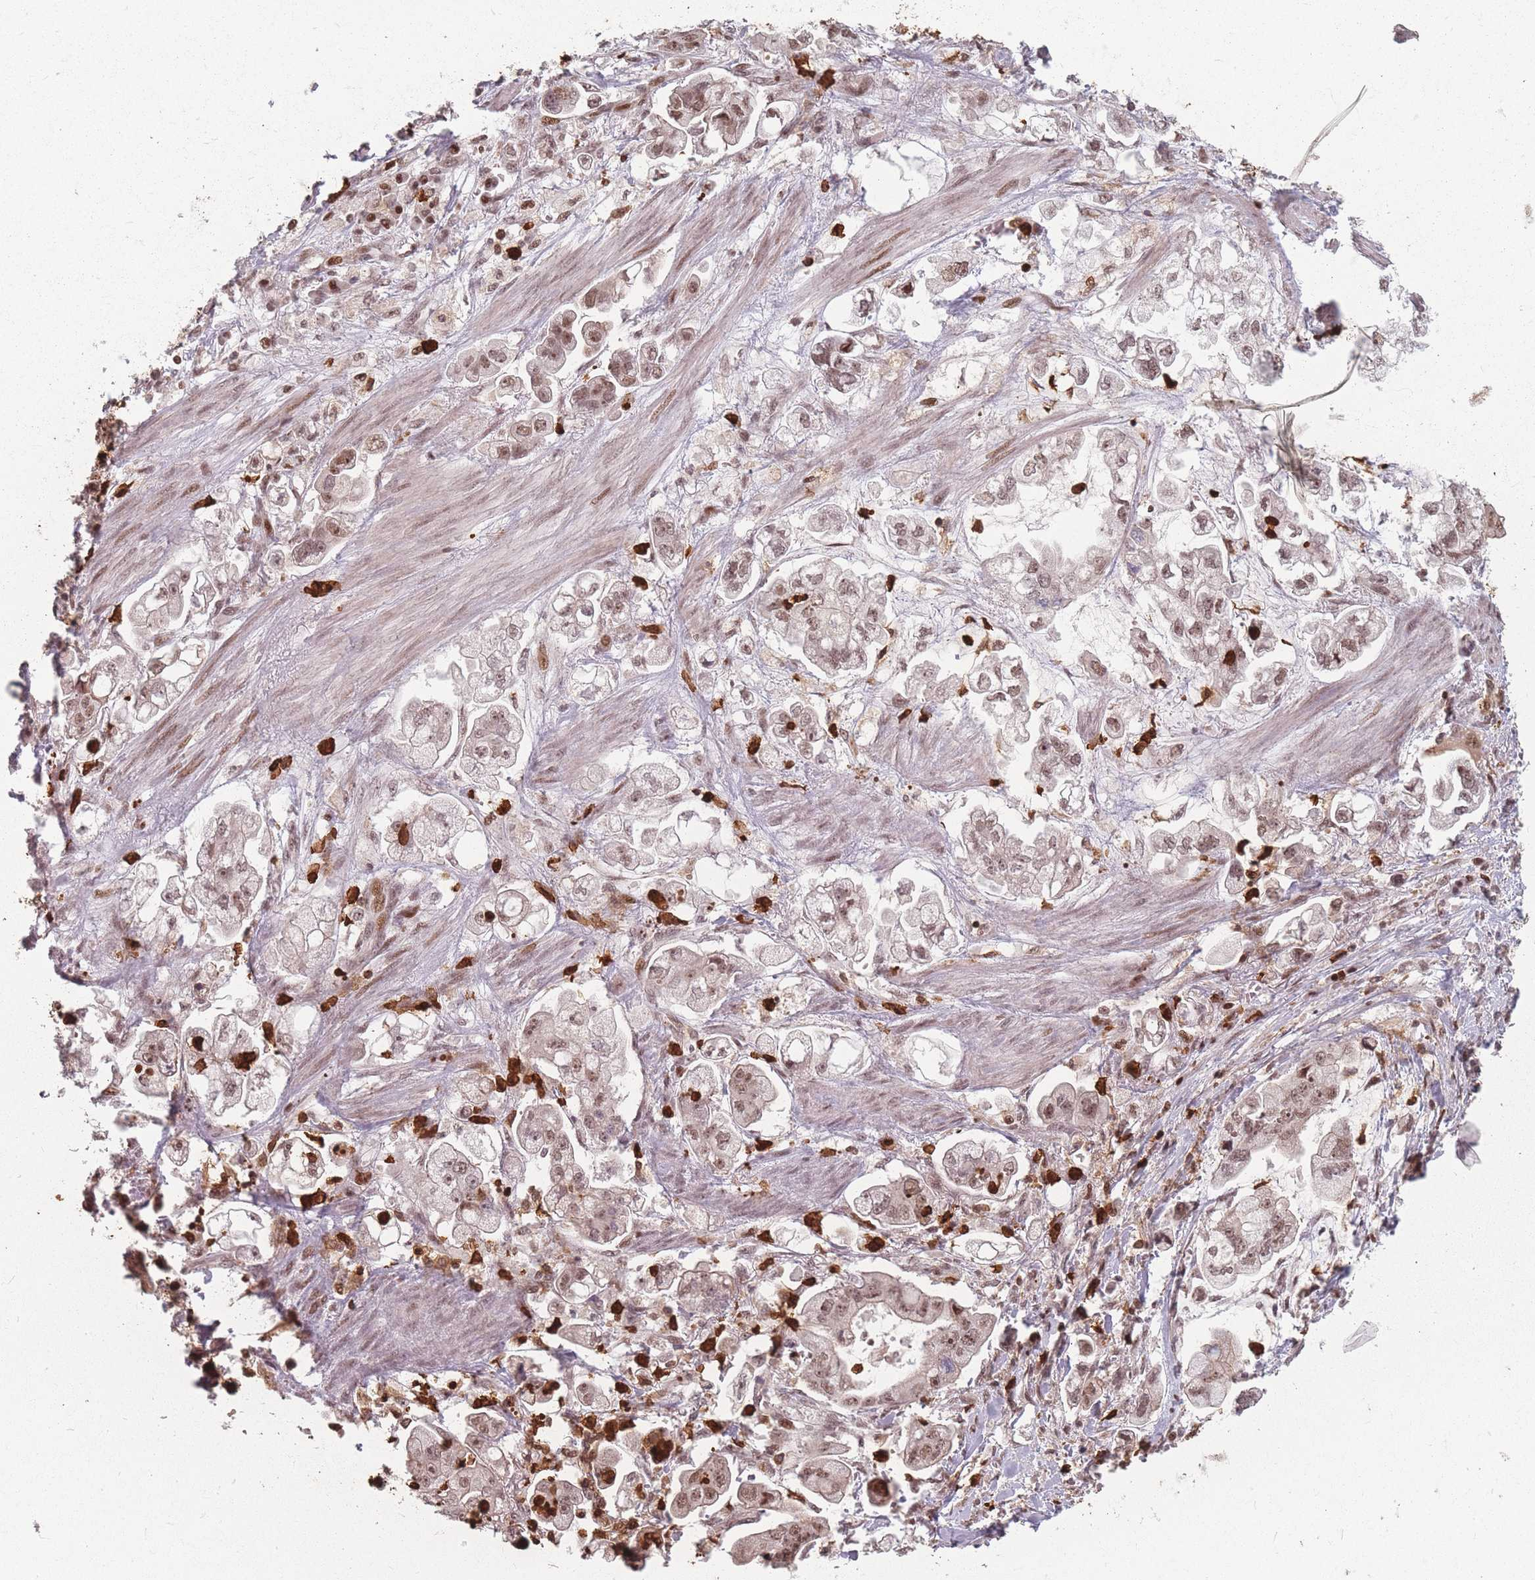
{"staining": {"intensity": "moderate", "quantity": ">75%", "location": "nuclear"}, "tissue": "stomach cancer", "cell_type": "Tumor cells", "image_type": "cancer", "snomed": [{"axis": "morphology", "description": "Adenocarcinoma, NOS"}, {"axis": "topography", "description": "Stomach"}], "caption": "The micrograph reveals a brown stain indicating the presence of a protein in the nuclear of tumor cells in adenocarcinoma (stomach).", "gene": "WDR55", "patient": {"sex": "male", "age": 62}}